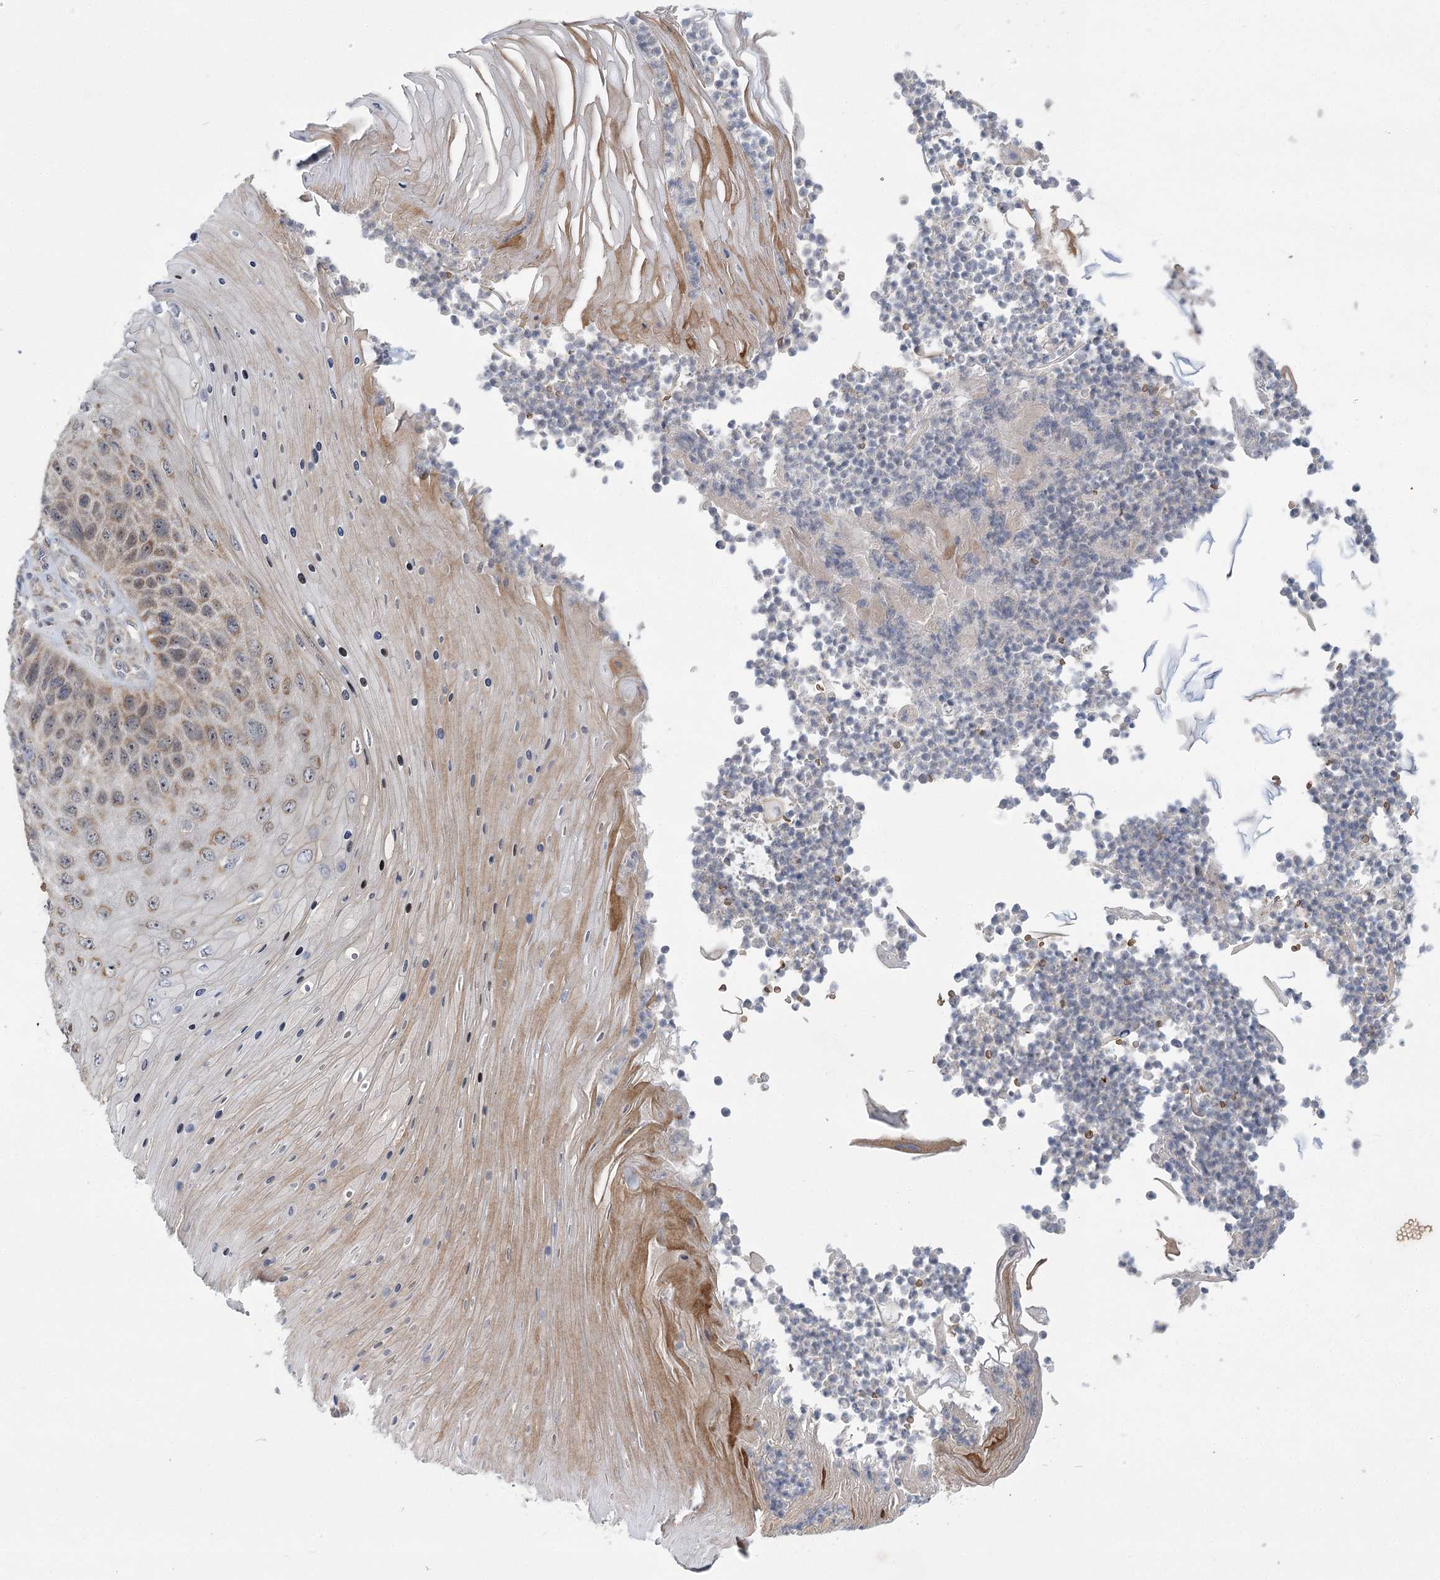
{"staining": {"intensity": "weak", "quantity": ">75%", "location": "cytoplasmic/membranous,nuclear"}, "tissue": "skin cancer", "cell_type": "Tumor cells", "image_type": "cancer", "snomed": [{"axis": "morphology", "description": "Squamous cell carcinoma, NOS"}, {"axis": "topography", "description": "Skin"}], "caption": "Human skin cancer stained with a protein marker shows weak staining in tumor cells.", "gene": "NSMCE4A", "patient": {"sex": "female", "age": 88}}